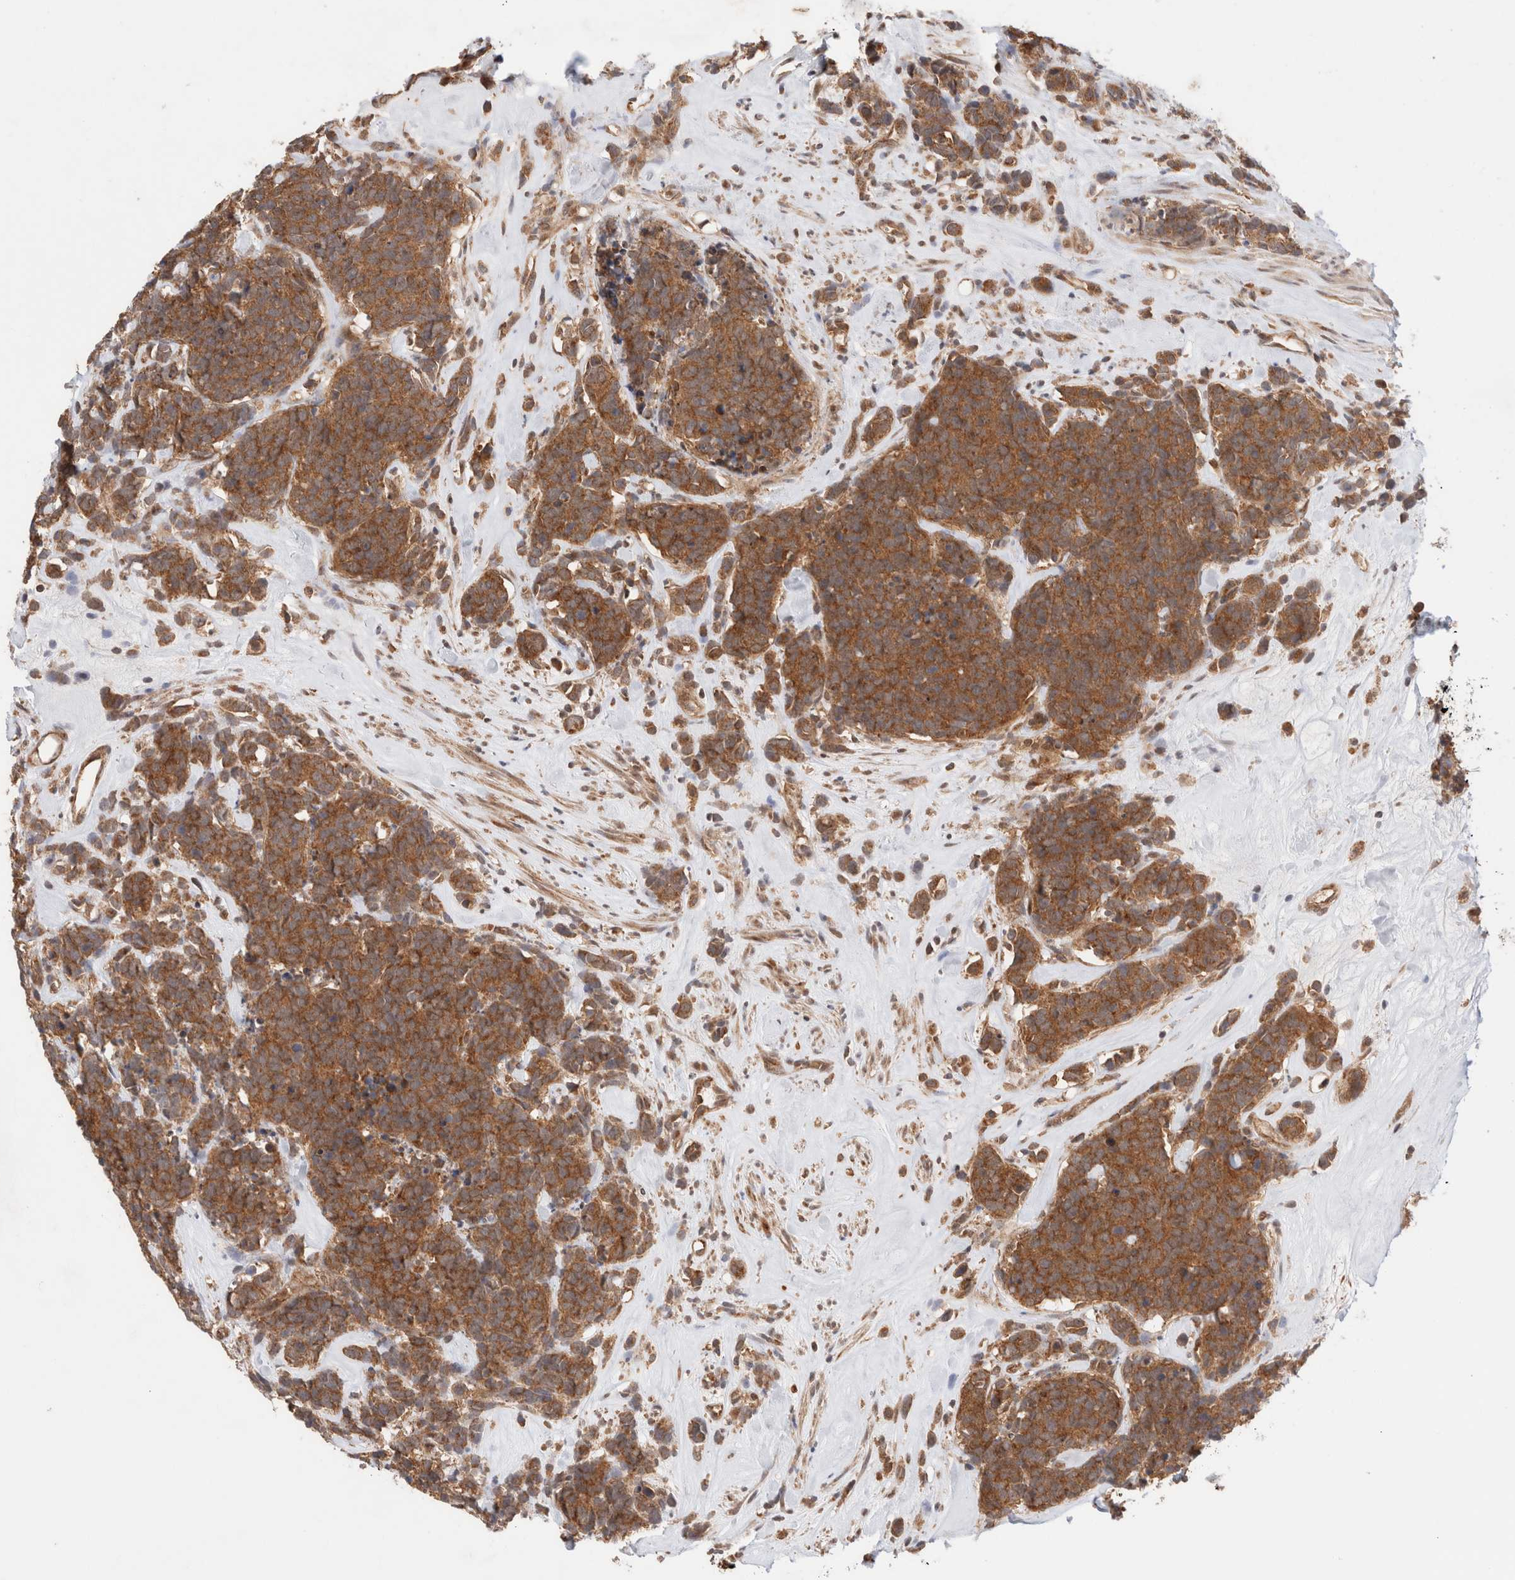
{"staining": {"intensity": "strong", "quantity": ">75%", "location": "cytoplasmic/membranous"}, "tissue": "carcinoid", "cell_type": "Tumor cells", "image_type": "cancer", "snomed": [{"axis": "morphology", "description": "Carcinoma, NOS"}, {"axis": "morphology", "description": "Carcinoid, malignant, NOS"}, {"axis": "topography", "description": "Urinary bladder"}], "caption": "Tumor cells exhibit high levels of strong cytoplasmic/membranous staining in approximately >75% of cells in carcinoid.", "gene": "SIKE1", "patient": {"sex": "male", "age": 57}}